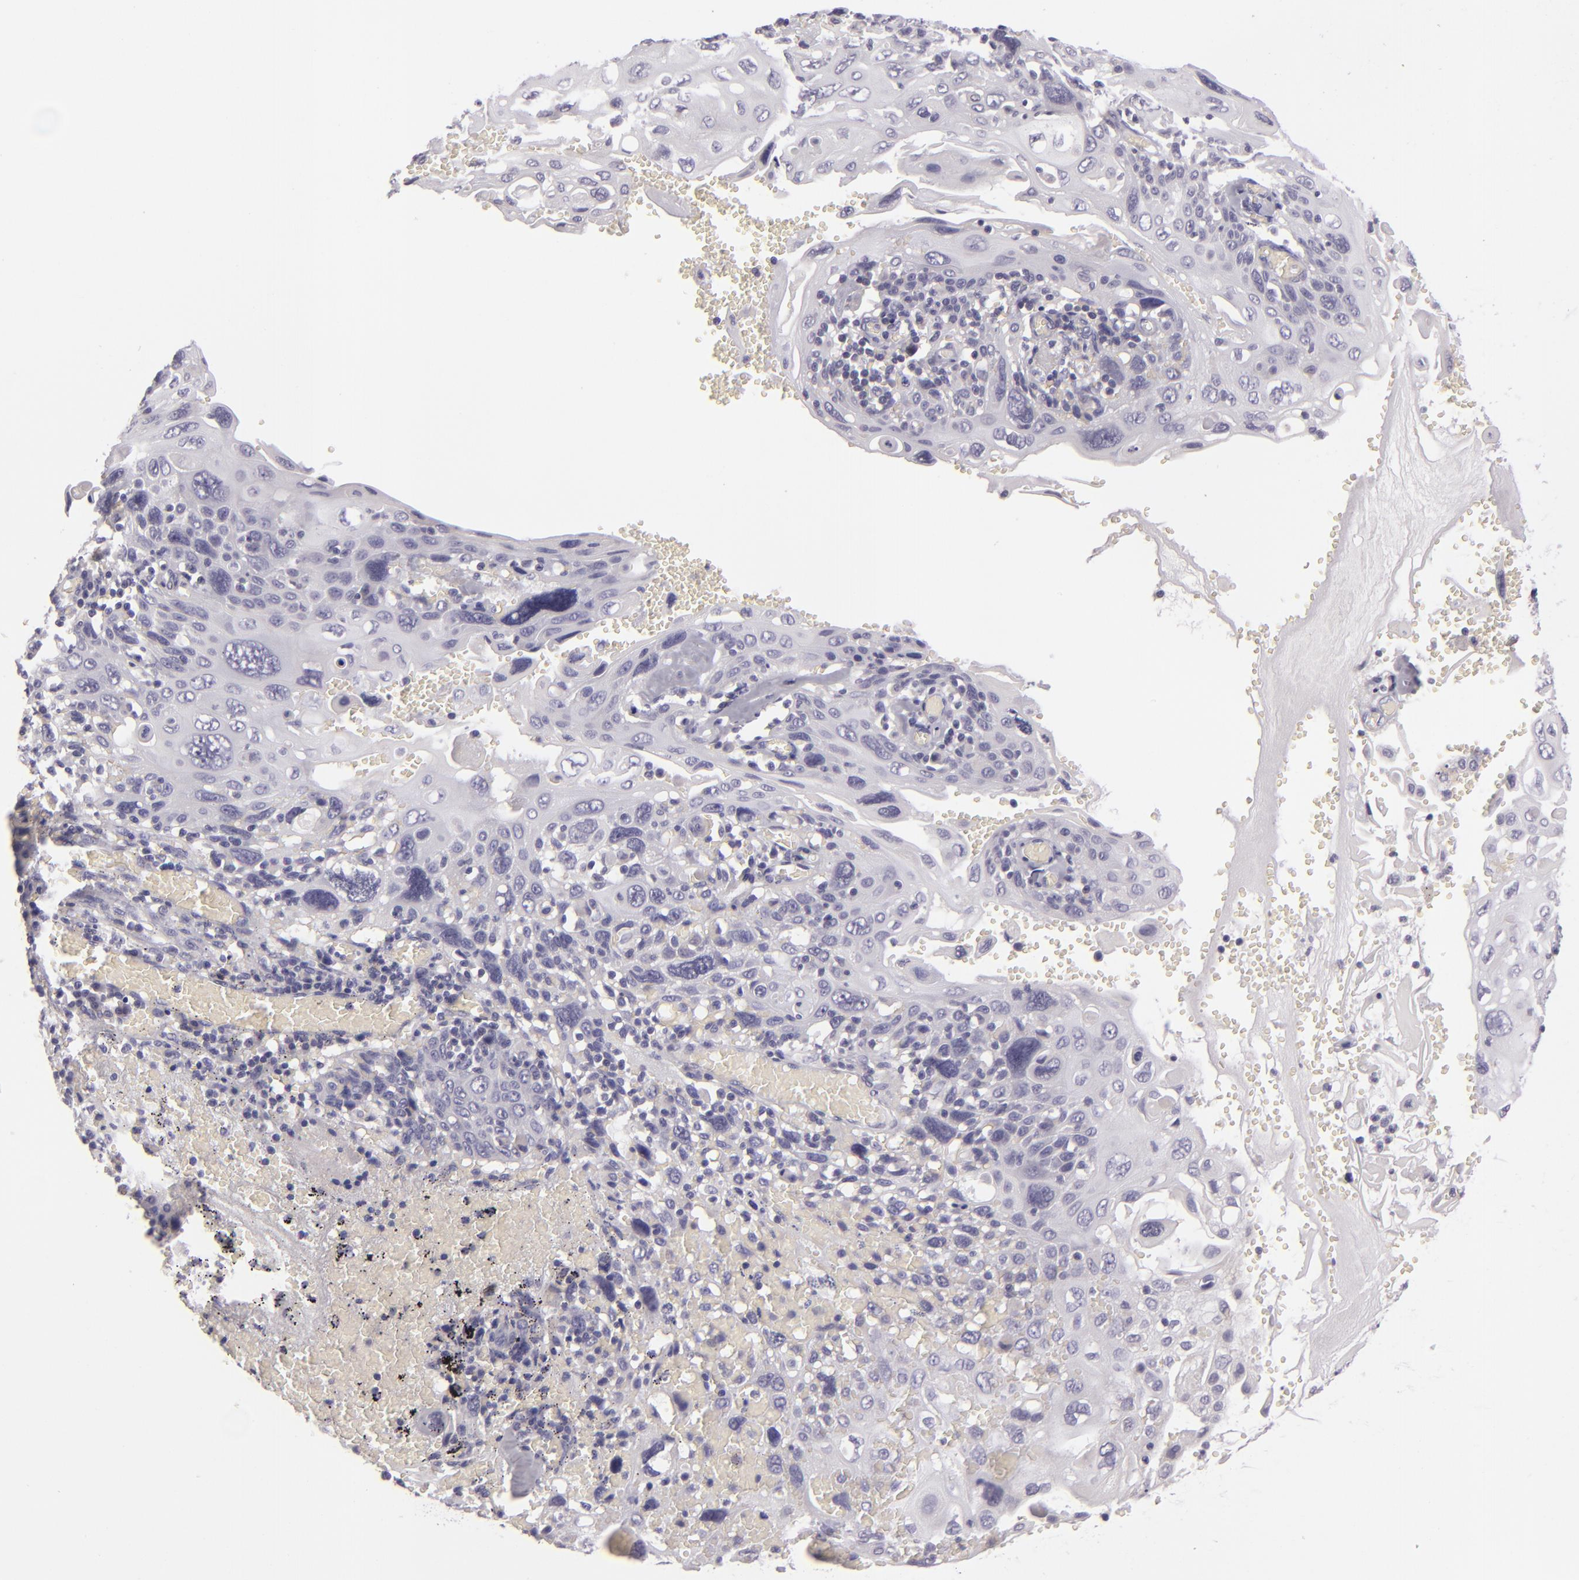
{"staining": {"intensity": "negative", "quantity": "none", "location": "none"}, "tissue": "cervical cancer", "cell_type": "Tumor cells", "image_type": "cancer", "snomed": [{"axis": "morphology", "description": "Squamous cell carcinoma, NOS"}, {"axis": "topography", "description": "Cervix"}], "caption": "Squamous cell carcinoma (cervical) was stained to show a protein in brown. There is no significant staining in tumor cells.", "gene": "EGFL6", "patient": {"sex": "female", "age": 54}}